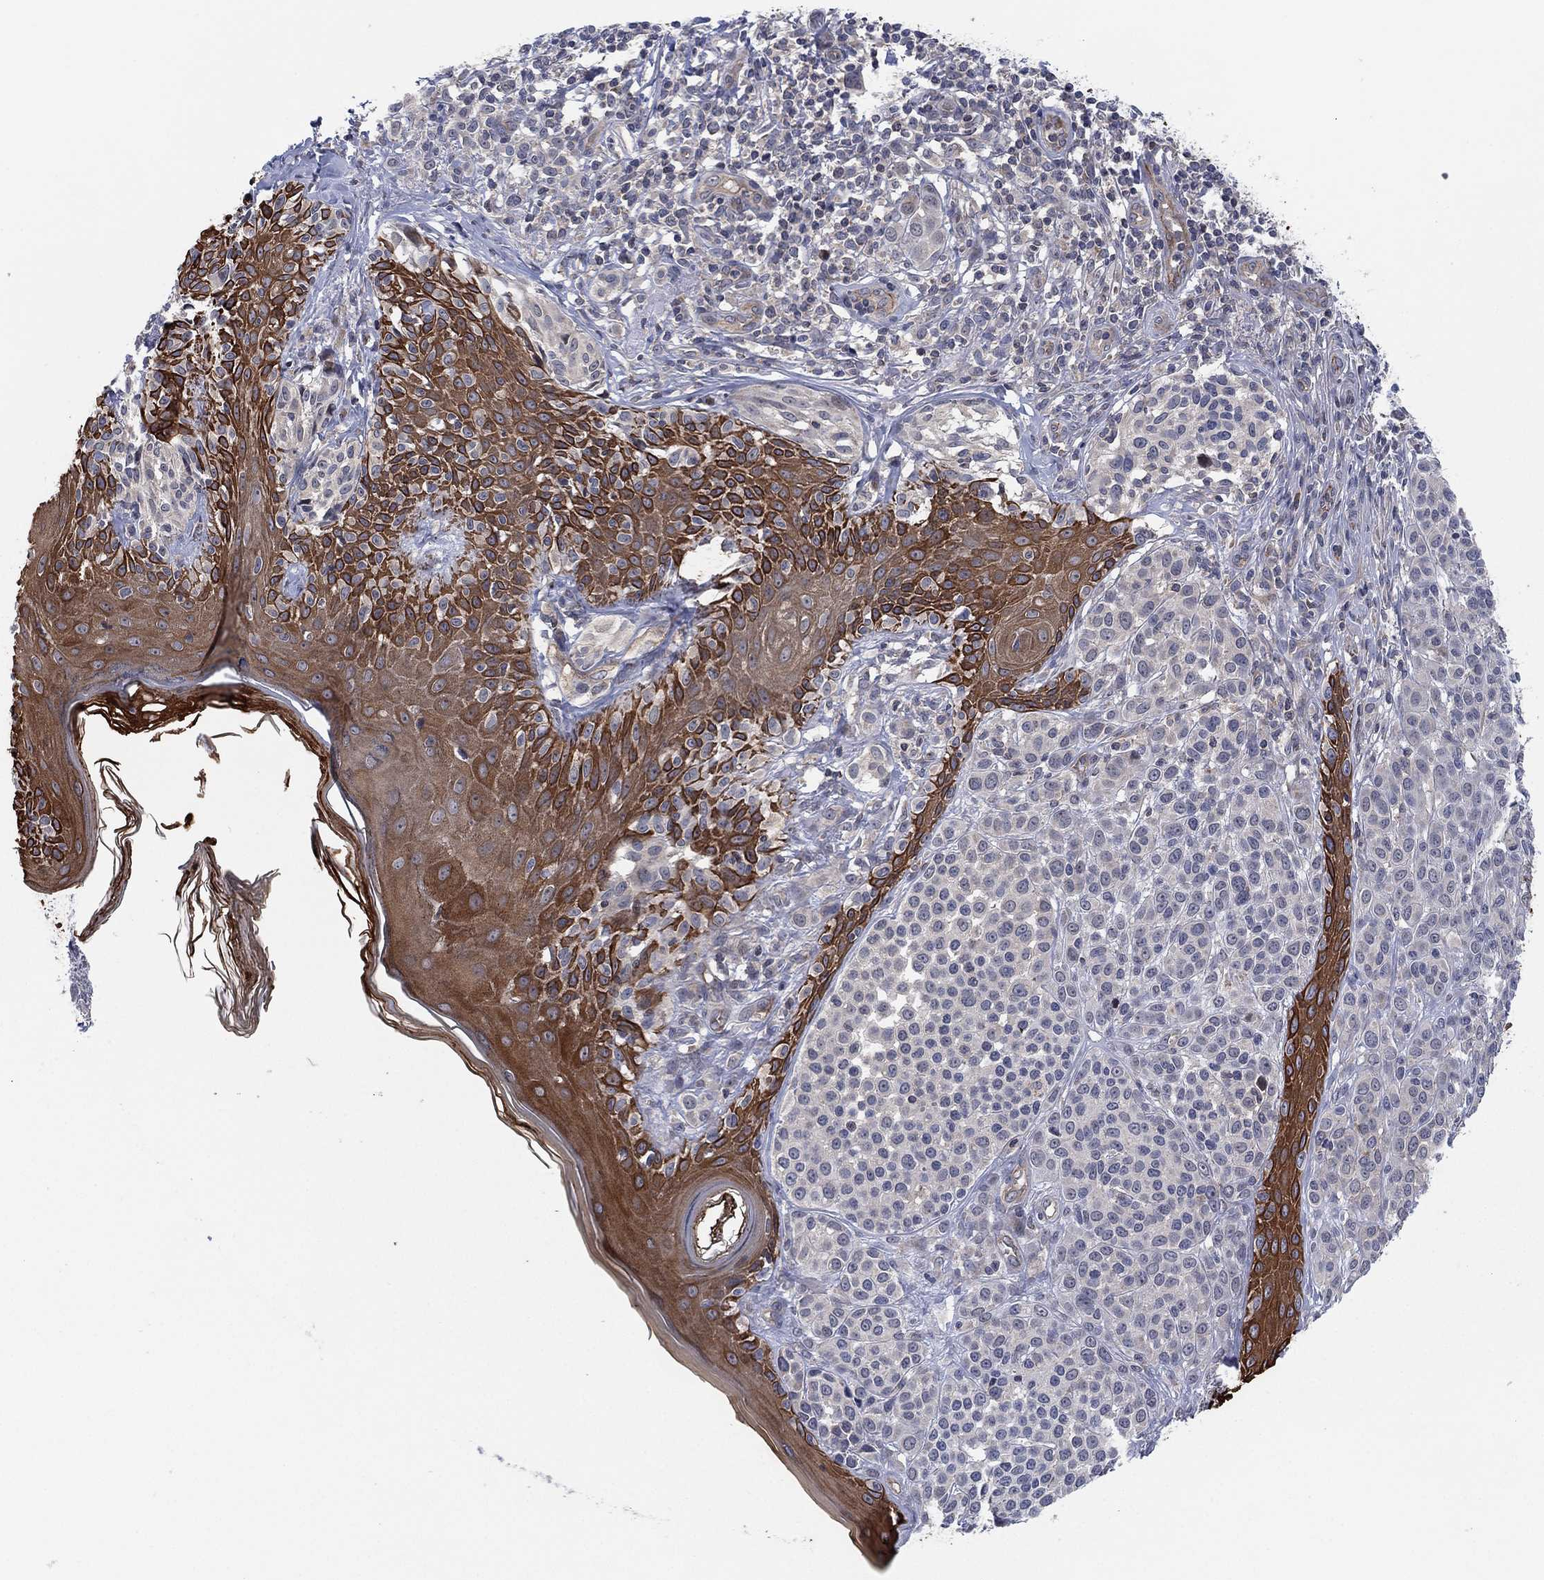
{"staining": {"intensity": "negative", "quantity": "none", "location": "none"}, "tissue": "melanoma", "cell_type": "Tumor cells", "image_type": "cancer", "snomed": [{"axis": "morphology", "description": "Malignant melanoma, NOS"}, {"axis": "topography", "description": "Skin"}], "caption": "DAB immunohistochemical staining of human melanoma shows no significant positivity in tumor cells. (Brightfield microscopy of DAB immunohistochemistry at high magnification).", "gene": "TMCO1", "patient": {"sex": "male", "age": 79}}